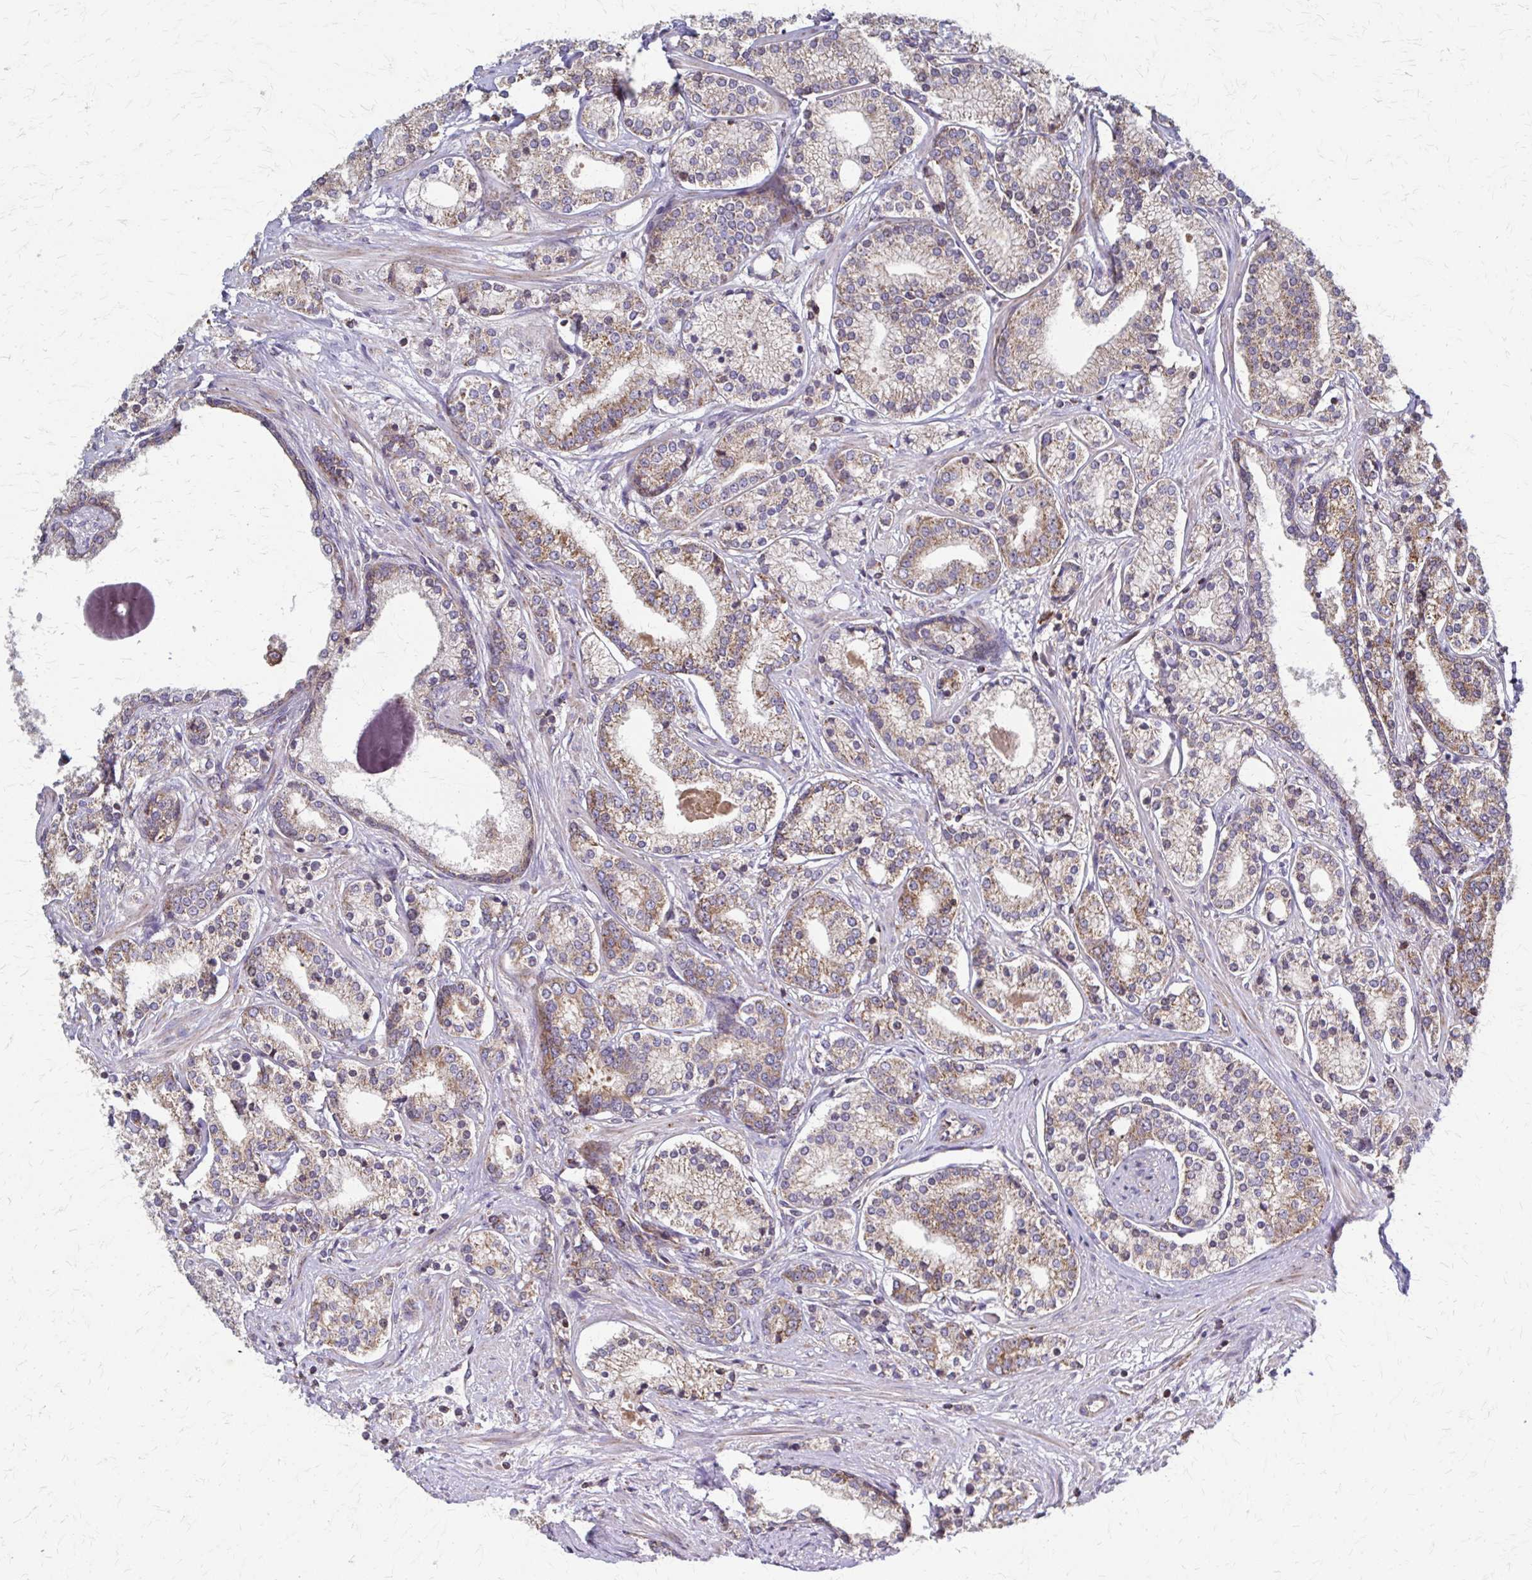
{"staining": {"intensity": "moderate", "quantity": ">75%", "location": "cytoplasmic/membranous"}, "tissue": "prostate cancer", "cell_type": "Tumor cells", "image_type": "cancer", "snomed": [{"axis": "morphology", "description": "Adenocarcinoma, High grade"}, {"axis": "topography", "description": "Prostate"}], "caption": "Tumor cells show medium levels of moderate cytoplasmic/membranous staining in approximately >75% of cells in human prostate cancer (adenocarcinoma (high-grade)).", "gene": "EEF2", "patient": {"sex": "male", "age": 58}}